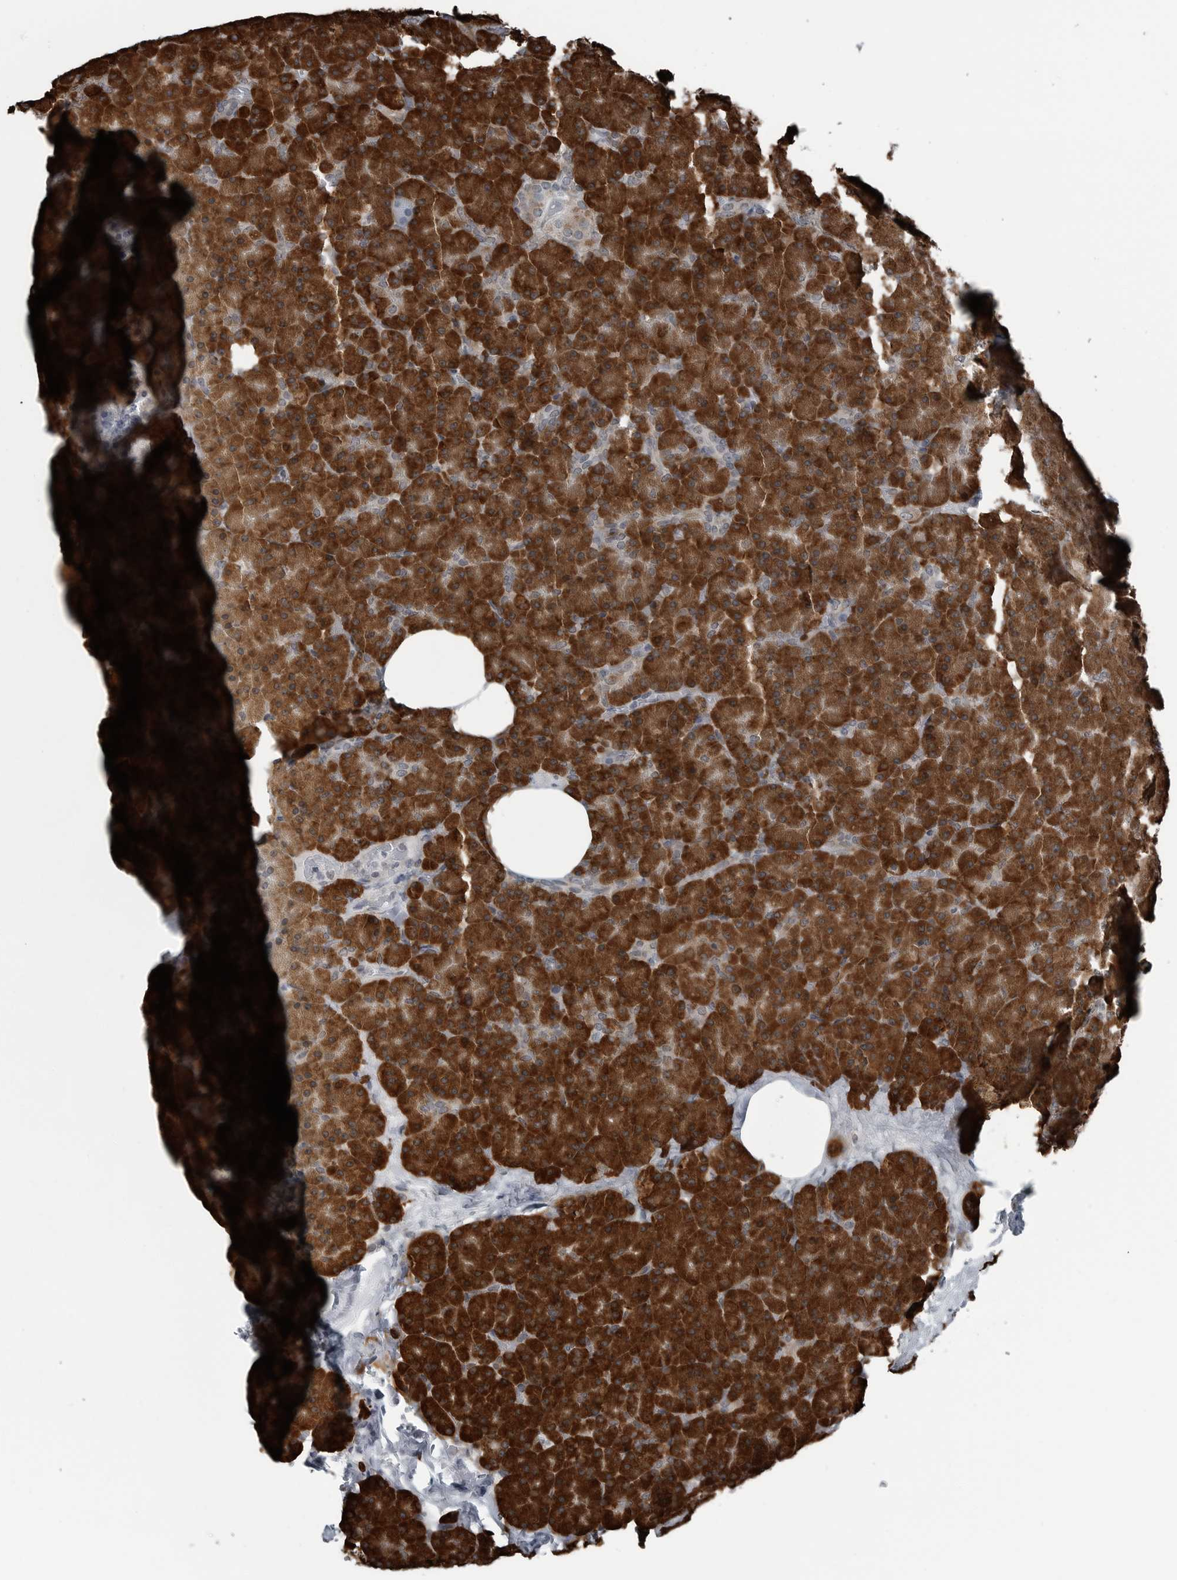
{"staining": {"intensity": "strong", "quantity": ">75%", "location": "cytoplasmic/membranous"}, "tissue": "pancreas", "cell_type": "Exocrine glandular cells", "image_type": "normal", "snomed": [{"axis": "morphology", "description": "Normal tissue, NOS"}, {"axis": "morphology", "description": "Carcinoid, malignant, NOS"}, {"axis": "topography", "description": "Pancreas"}], "caption": "Exocrine glandular cells display high levels of strong cytoplasmic/membranous expression in about >75% of cells in unremarkable human pancreas. (Stains: DAB in brown, nuclei in blue, Microscopy: brightfield microscopy at high magnification).", "gene": "CEP85", "patient": {"sex": "female", "age": 35}}